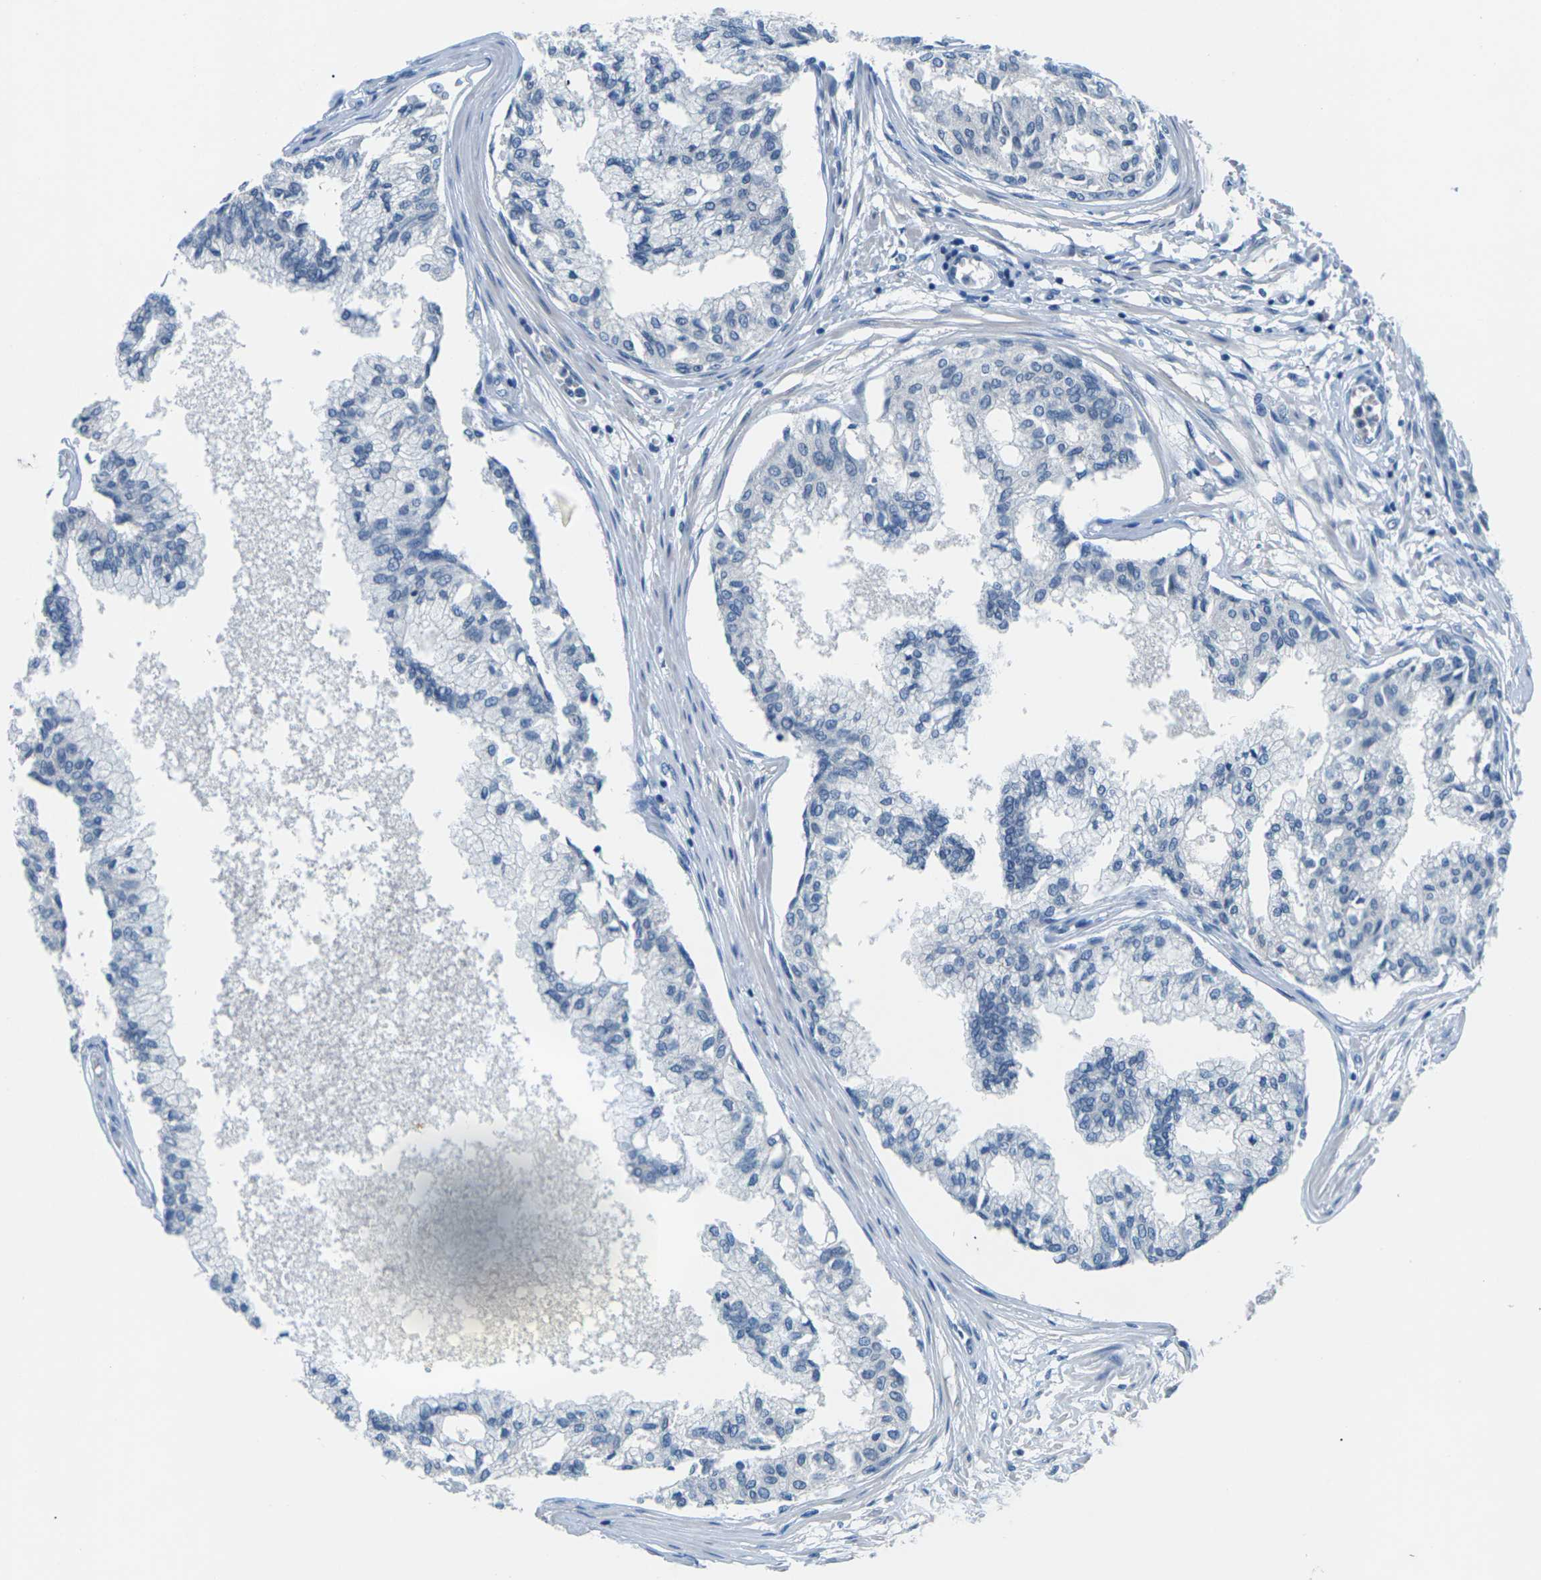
{"staining": {"intensity": "negative", "quantity": "none", "location": "none"}, "tissue": "prostate", "cell_type": "Glandular cells", "image_type": "normal", "snomed": [{"axis": "morphology", "description": "Normal tissue, NOS"}, {"axis": "topography", "description": "Prostate"}, {"axis": "topography", "description": "Seminal veicle"}], "caption": "Unremarkable prostate was stained to show a protein in brown. There is no significant expression in glandular cells.", "gene": "UMOD", "patient": {"sex": "male", "age": 60}}